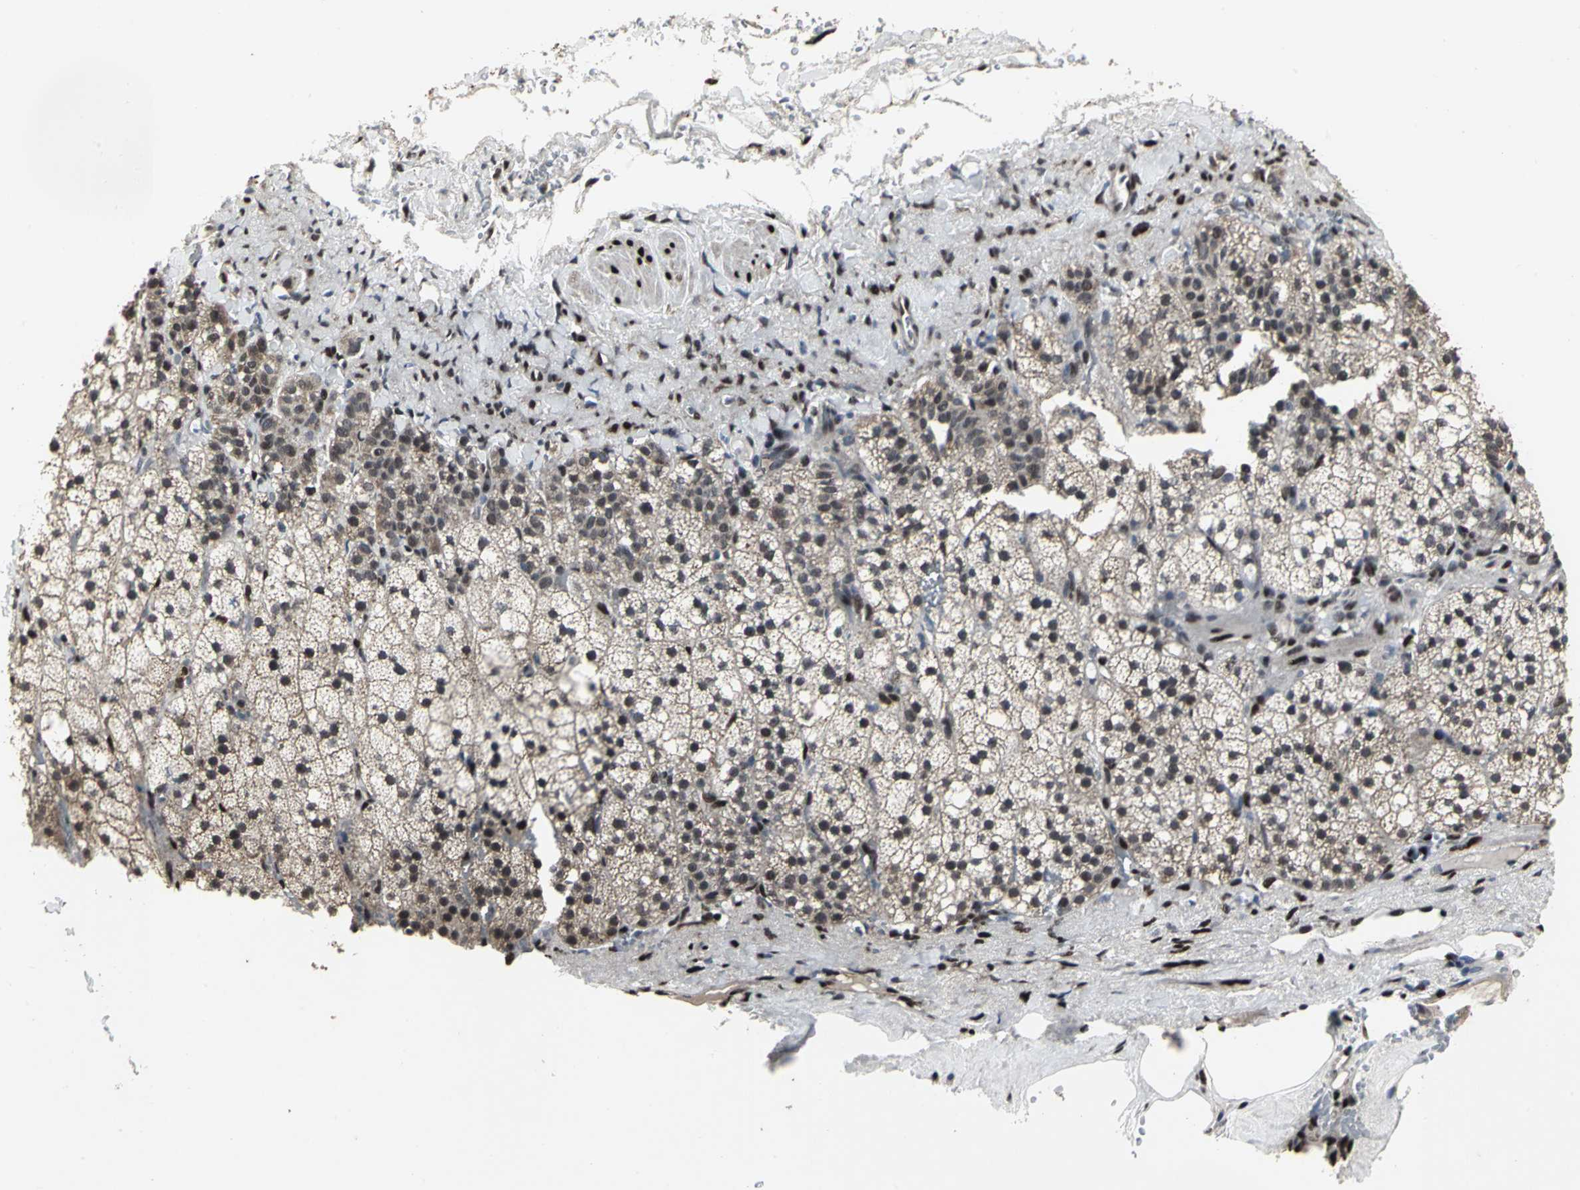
{"staining": {"intensity": "moderate", "quantity": "25%-75%", "location": "nuclear"}, "tissue": "adrenal gland", "cell_type": "Glandular cells", "image_type": "normal", "snomed": [{"axis": "morphology", "description": "Normal tissue, NOS"}, {"axis": "topography", "description": "Adrenal gland"}], "caption": "An immunohistochemistry micrograph of unremarkable tissue is shown. Protein staining in brown shows moderate nuclear positivity in adrenal gland within glandular cells.", "gene": "SRF", "patient": {"sex": "male", "age": 35}}